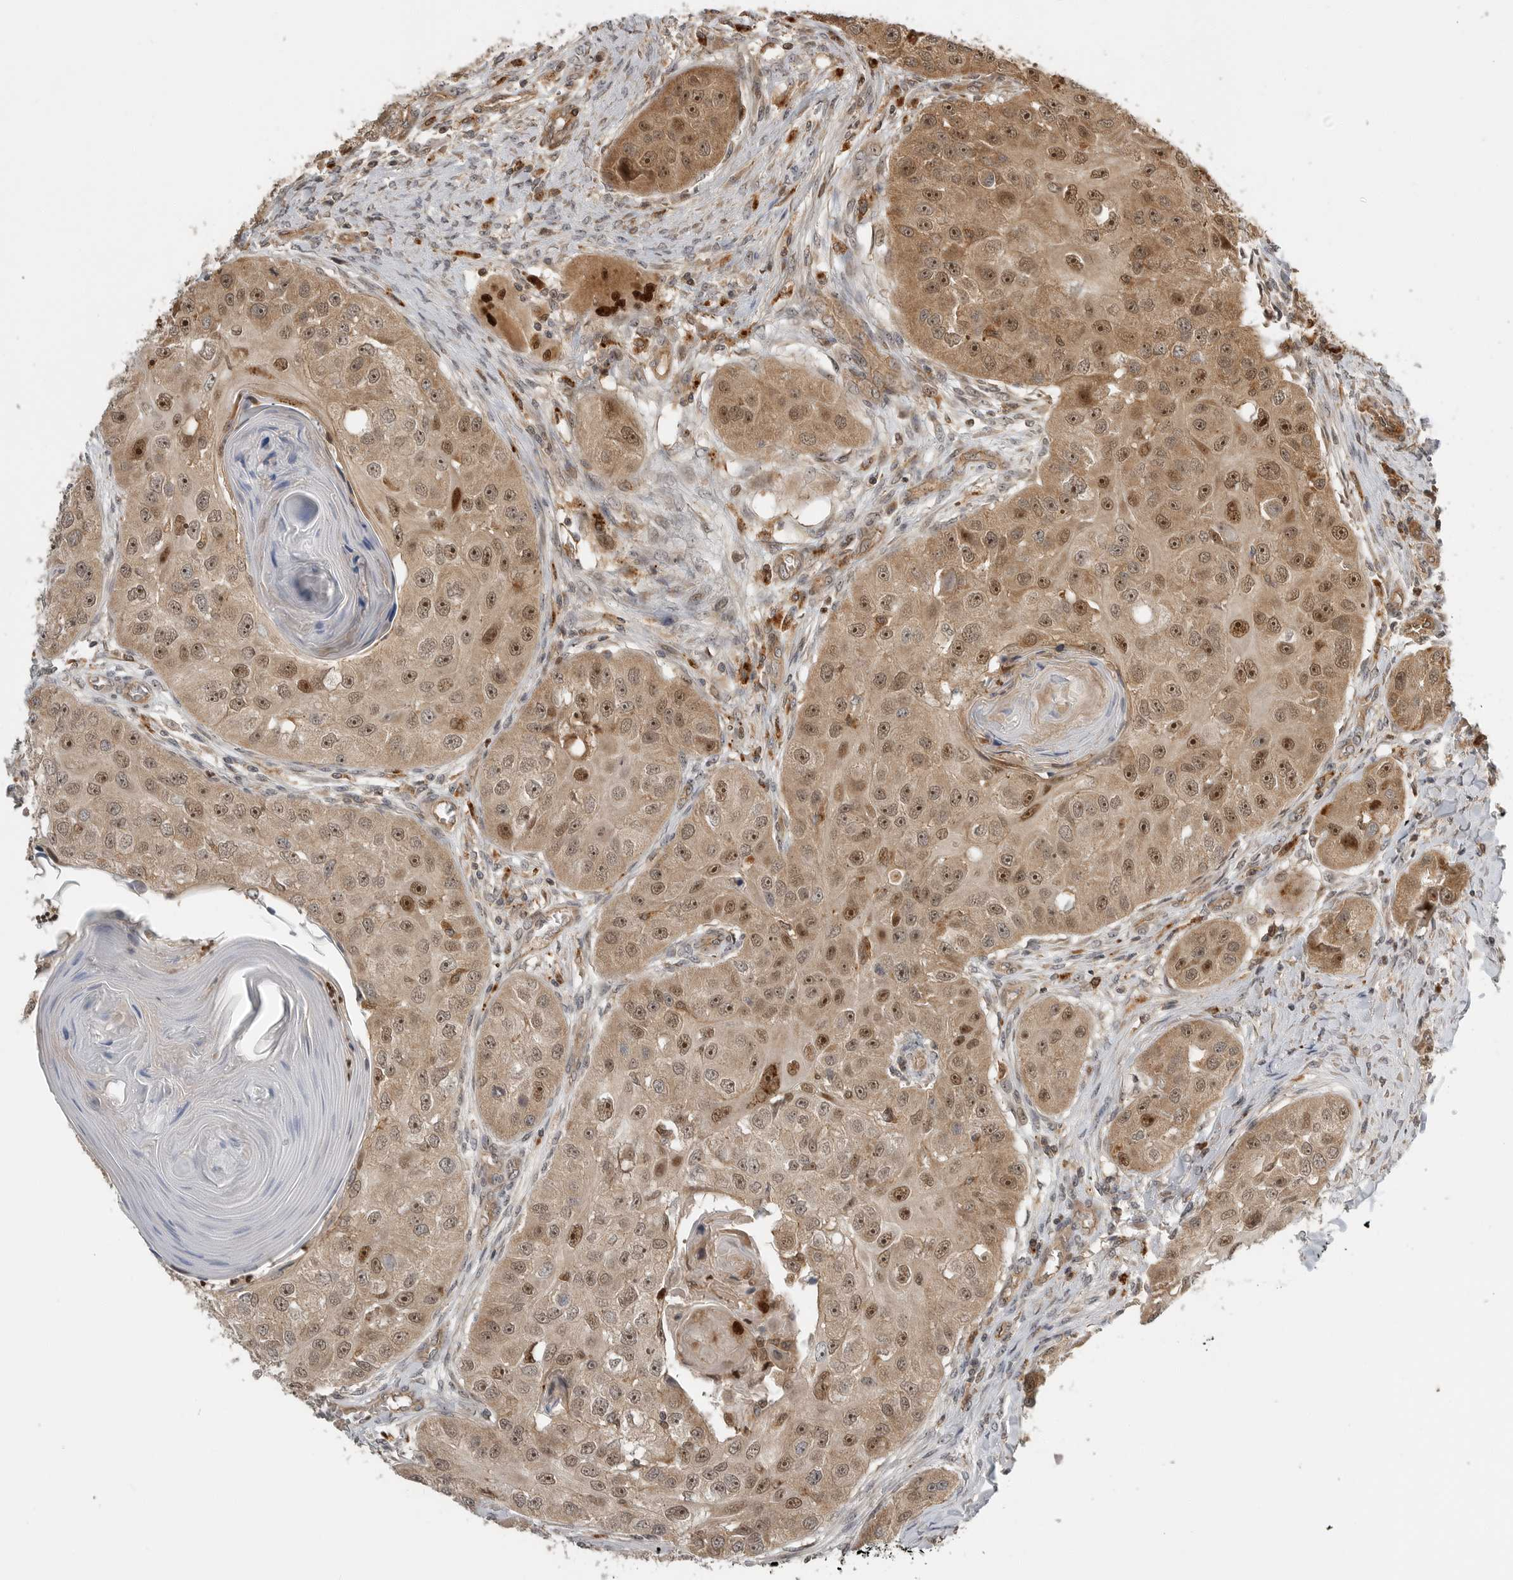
{"staining": {"intensity": "moderate", "quantity": ">75%", "location": "cytoplasmic/membranous,nuclear"}, "tissue": "head and neck cancer", "cell_type": "Tumor cells", "image_type": "cancer", "snomed": [{"axis": "morphology", "description": "Normal tissue, NOS"}, {"axis": "morphology", "description": "Squamous cell carcinoma, NOS"}, {"axis": "topography", "description": "Skeletal muscle"}, {"axis": "topography", "description": "Head-Neck"}], "caption": "Immunohistochemical staining of human head and neck cancer (squamous cell carcinoma) exhibits medium levels of moderate cytoplasmic/membranous and nuclear protein positivity in approximately >75% of tumor cells. Using DAB (3,3'-diaminobenzidine) (brown) and hematoxylin (blue) stains, captured at high magnification using brightfield microscopy.", "gene": "STRAP", "patient": {"sex": "male", "age": 51}}